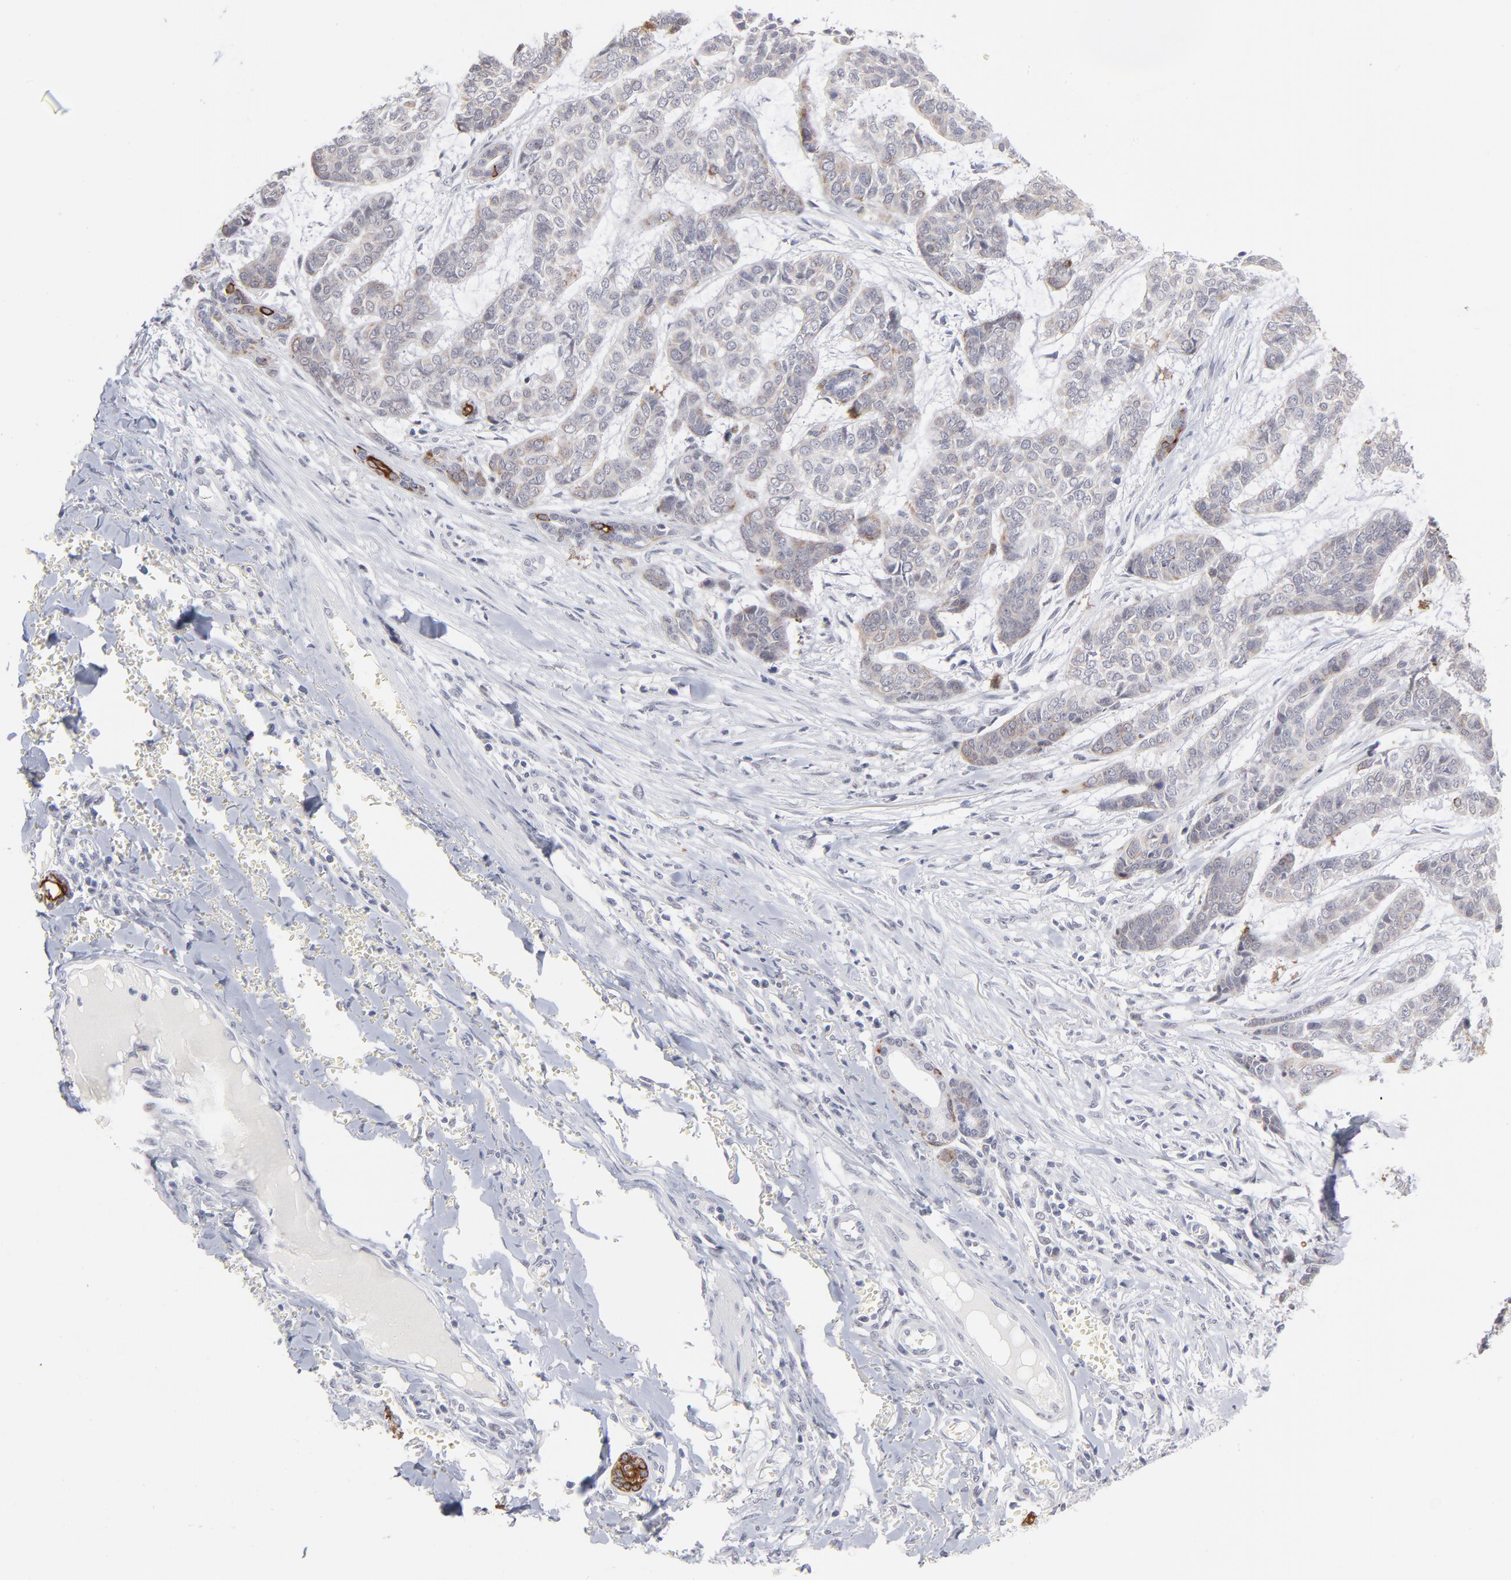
{"staining": {"intensity": "negative", "quantity": "none", "location": "none"}, "tissue": "skin cancer", "cell_type": "Tumor cells", "image_type": "cancer", "snomed": [{"axis": "morphology", "description": "Basal cell carcinoma"}, {"axis": "topography", "description": "Skin"}], "caption": "Tumor cells show no significant protein positivity in skin cancer.", "gene": "CCR2", "patient": {"sex": "female", "age": 64}}